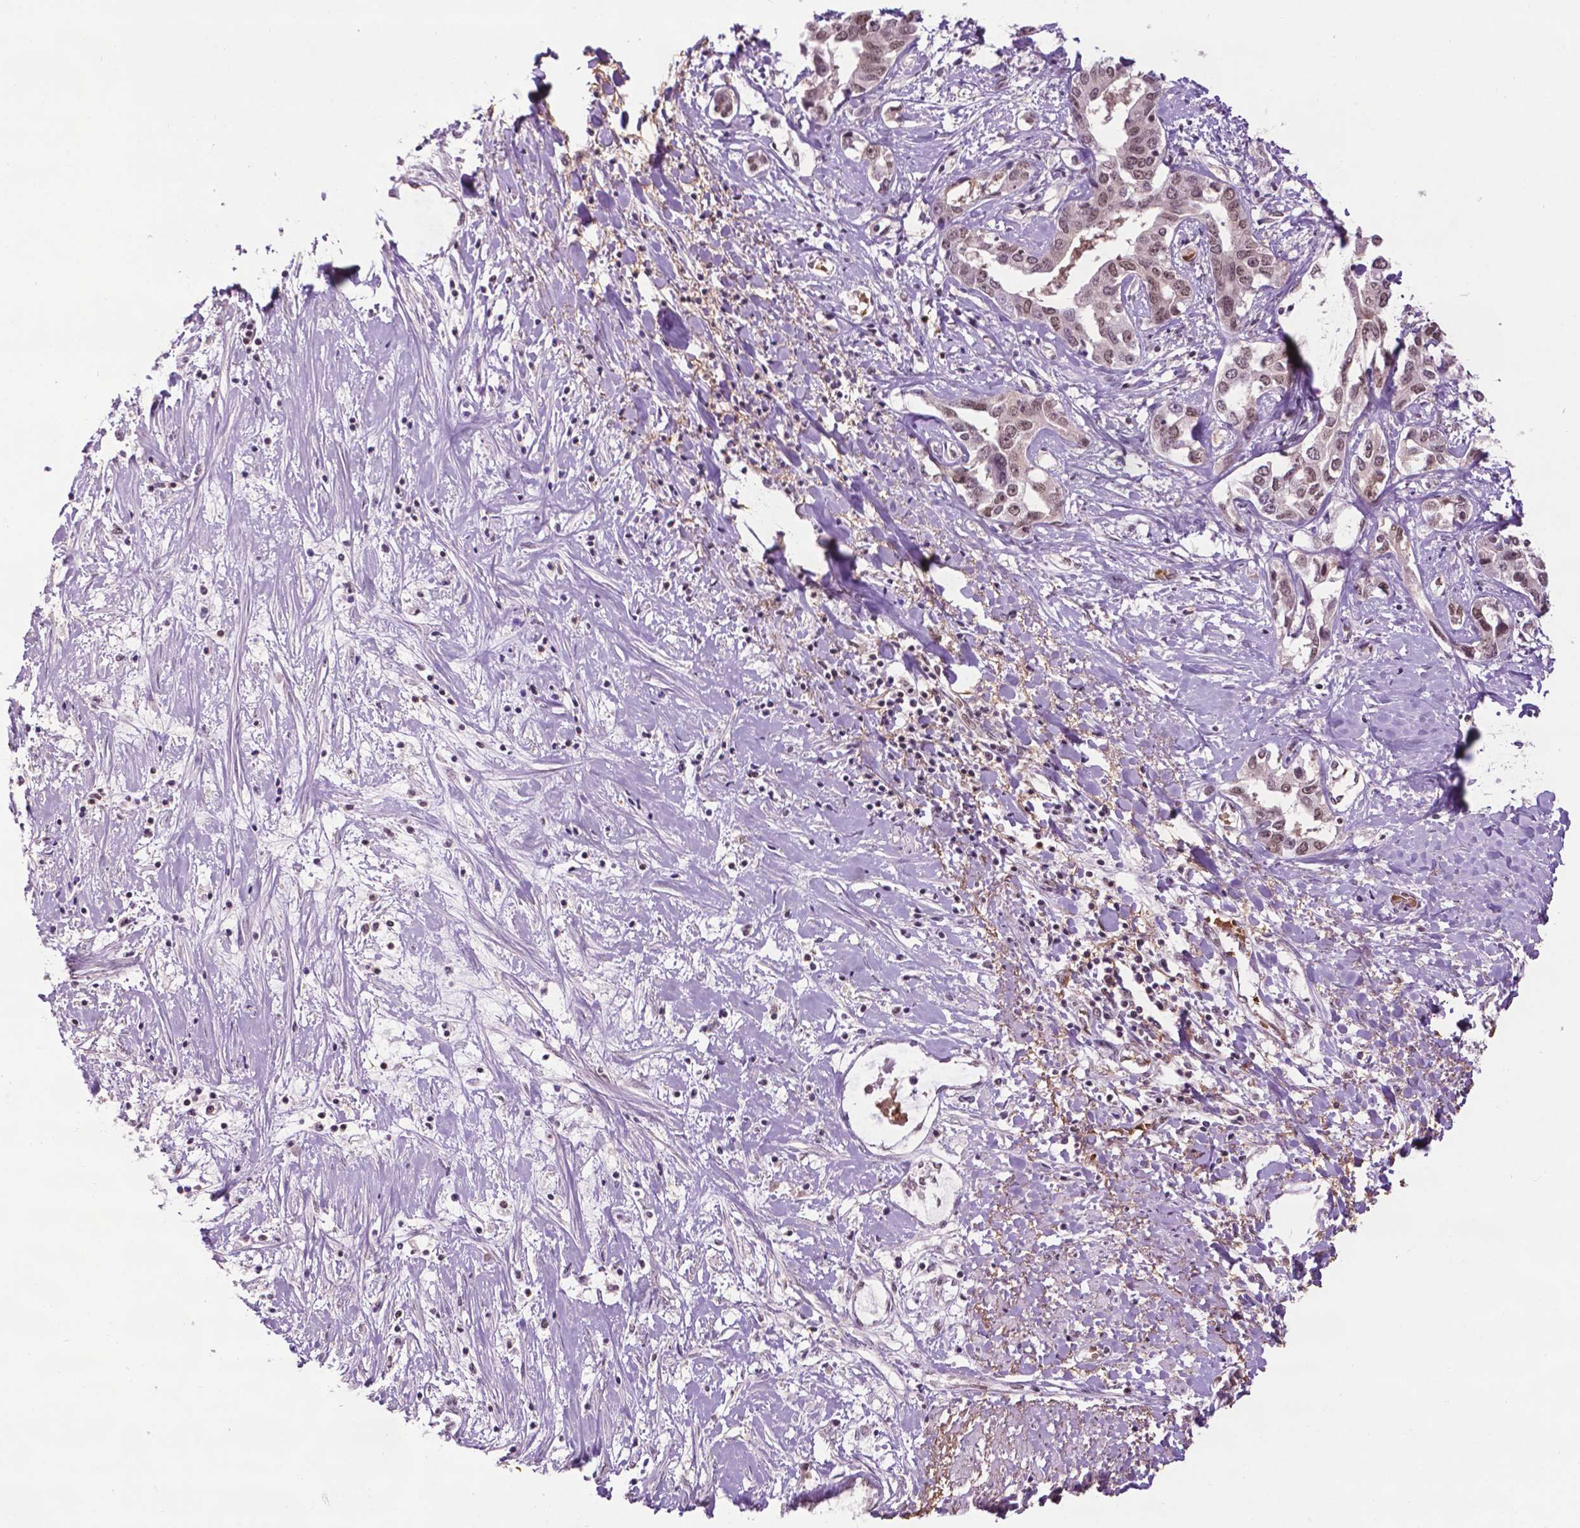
{"staining": {"intensity": "weak", "quantity": ">75%", "location": "nuclear"}, "tissue": "liver cancer", "cell_type": "Tumor cells", "image_type": "cancer", "snomed": [{"axis": "morphology", "description": "Cholangiocarcinoma"}, {"axis": "topography", "description": "Liver"}], "caption": "The image demonstrates immunohistochemical staining of liver cholangiocarcinoma. There is weak nuclear staining is identified in approximately >75% of tumor cells.", "gene": "UBQLN4", "patient": {"sex": "male", "age": 59}}